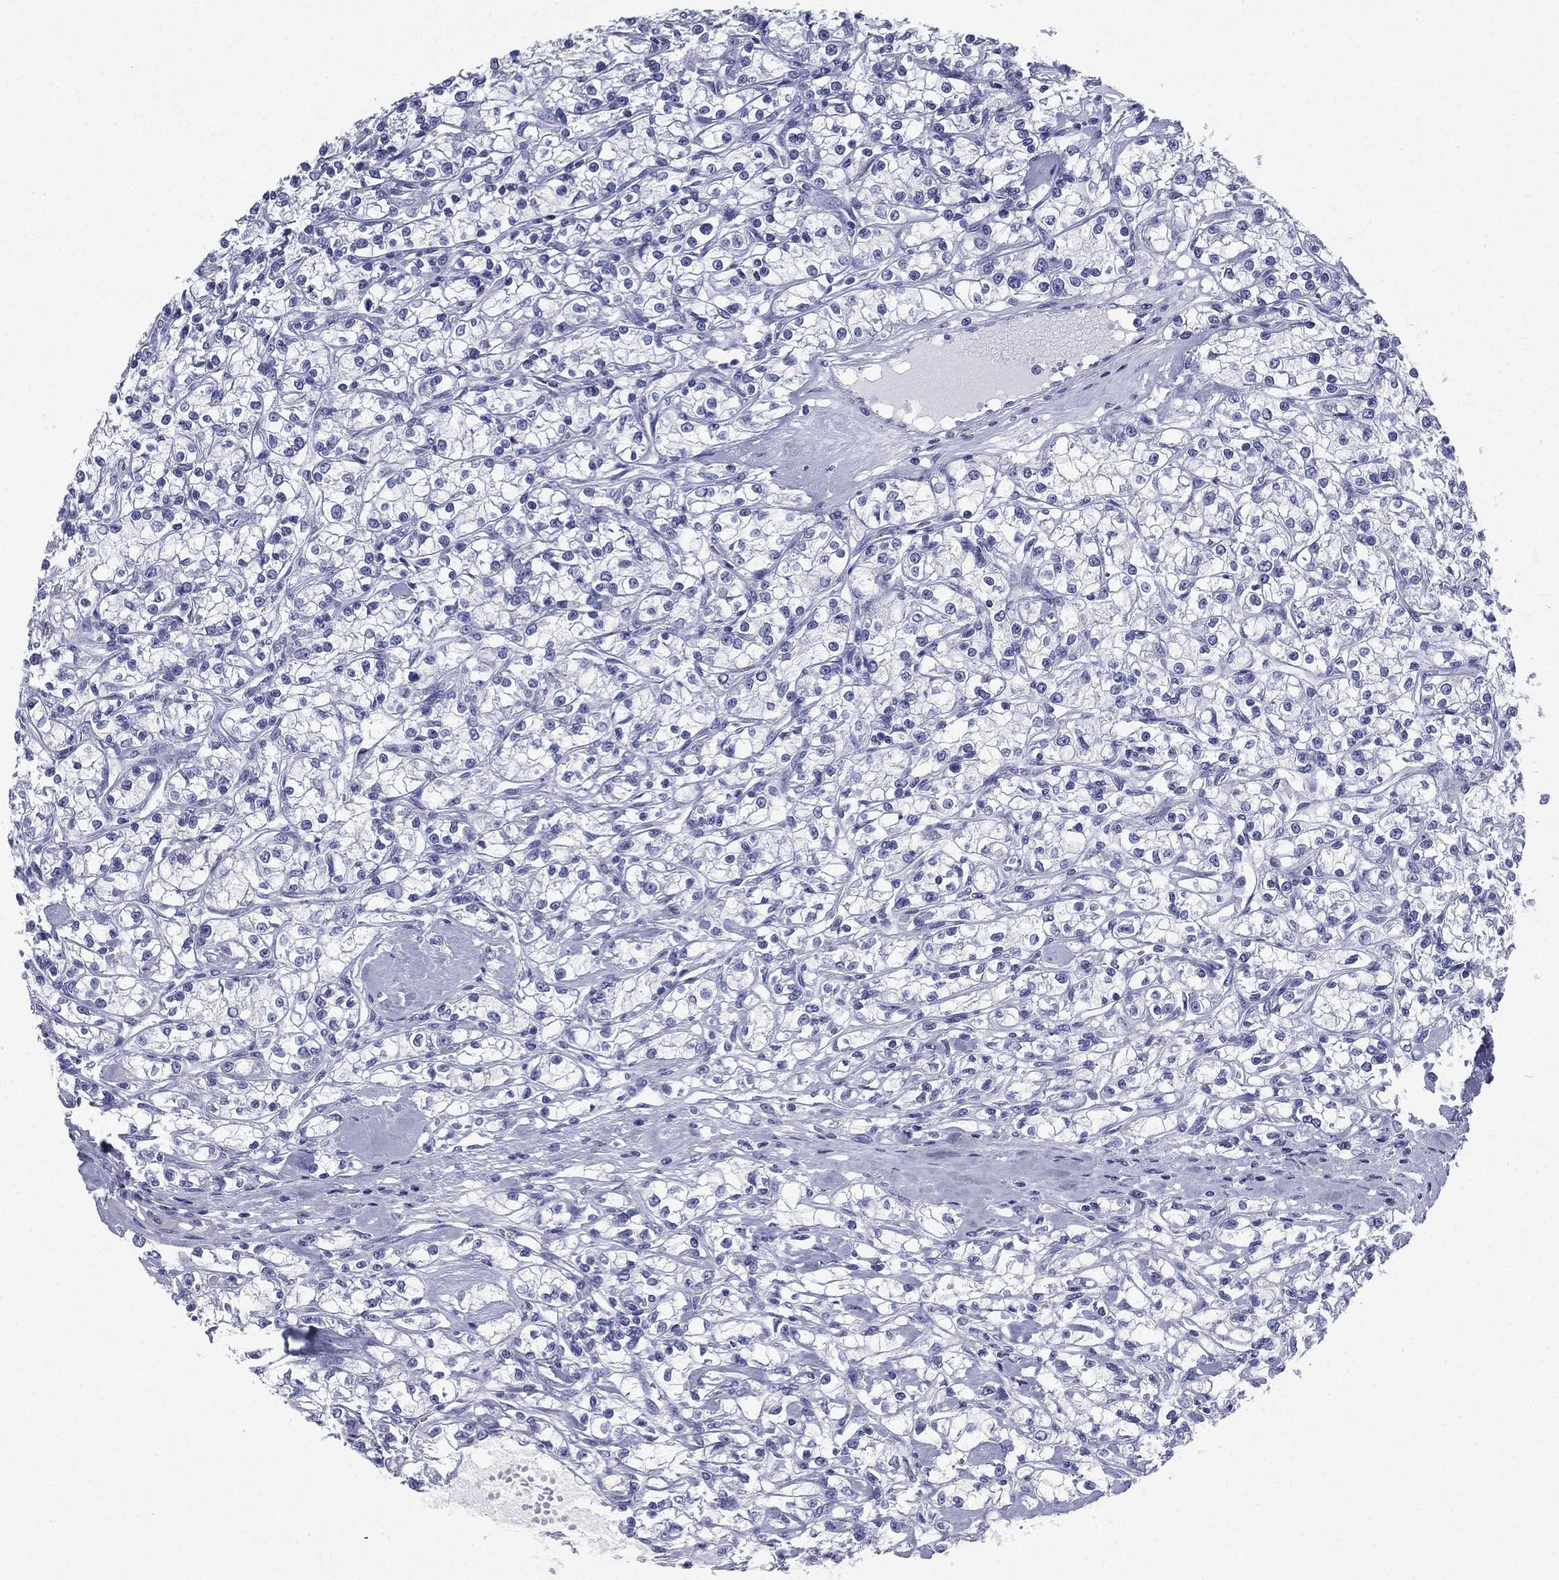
{"staining": {"intensity": "negative", "quantity": "none", "location": "none"}, "tissue": "renal cancer", "cell_type": "Tumor cells", "image_type": "cancer", "snomed": [{"axis": "morphology", "description": "Adenocarcinoma, NOS"}, {"axis": "topography", "description": "Kidney"}], "caption": "Tumor cells are negative for protein expression in human renal cancer (adenocarcinoma). (Stains: DAB (3,3'-diaminobenzidine) immunohistochemistry (IHC) with hematoxylin counter stain, Microscopy: brightfield microscopy at high magnification).", "gene": "FCER2", "patient": {"sex": "female", "age": 59}}